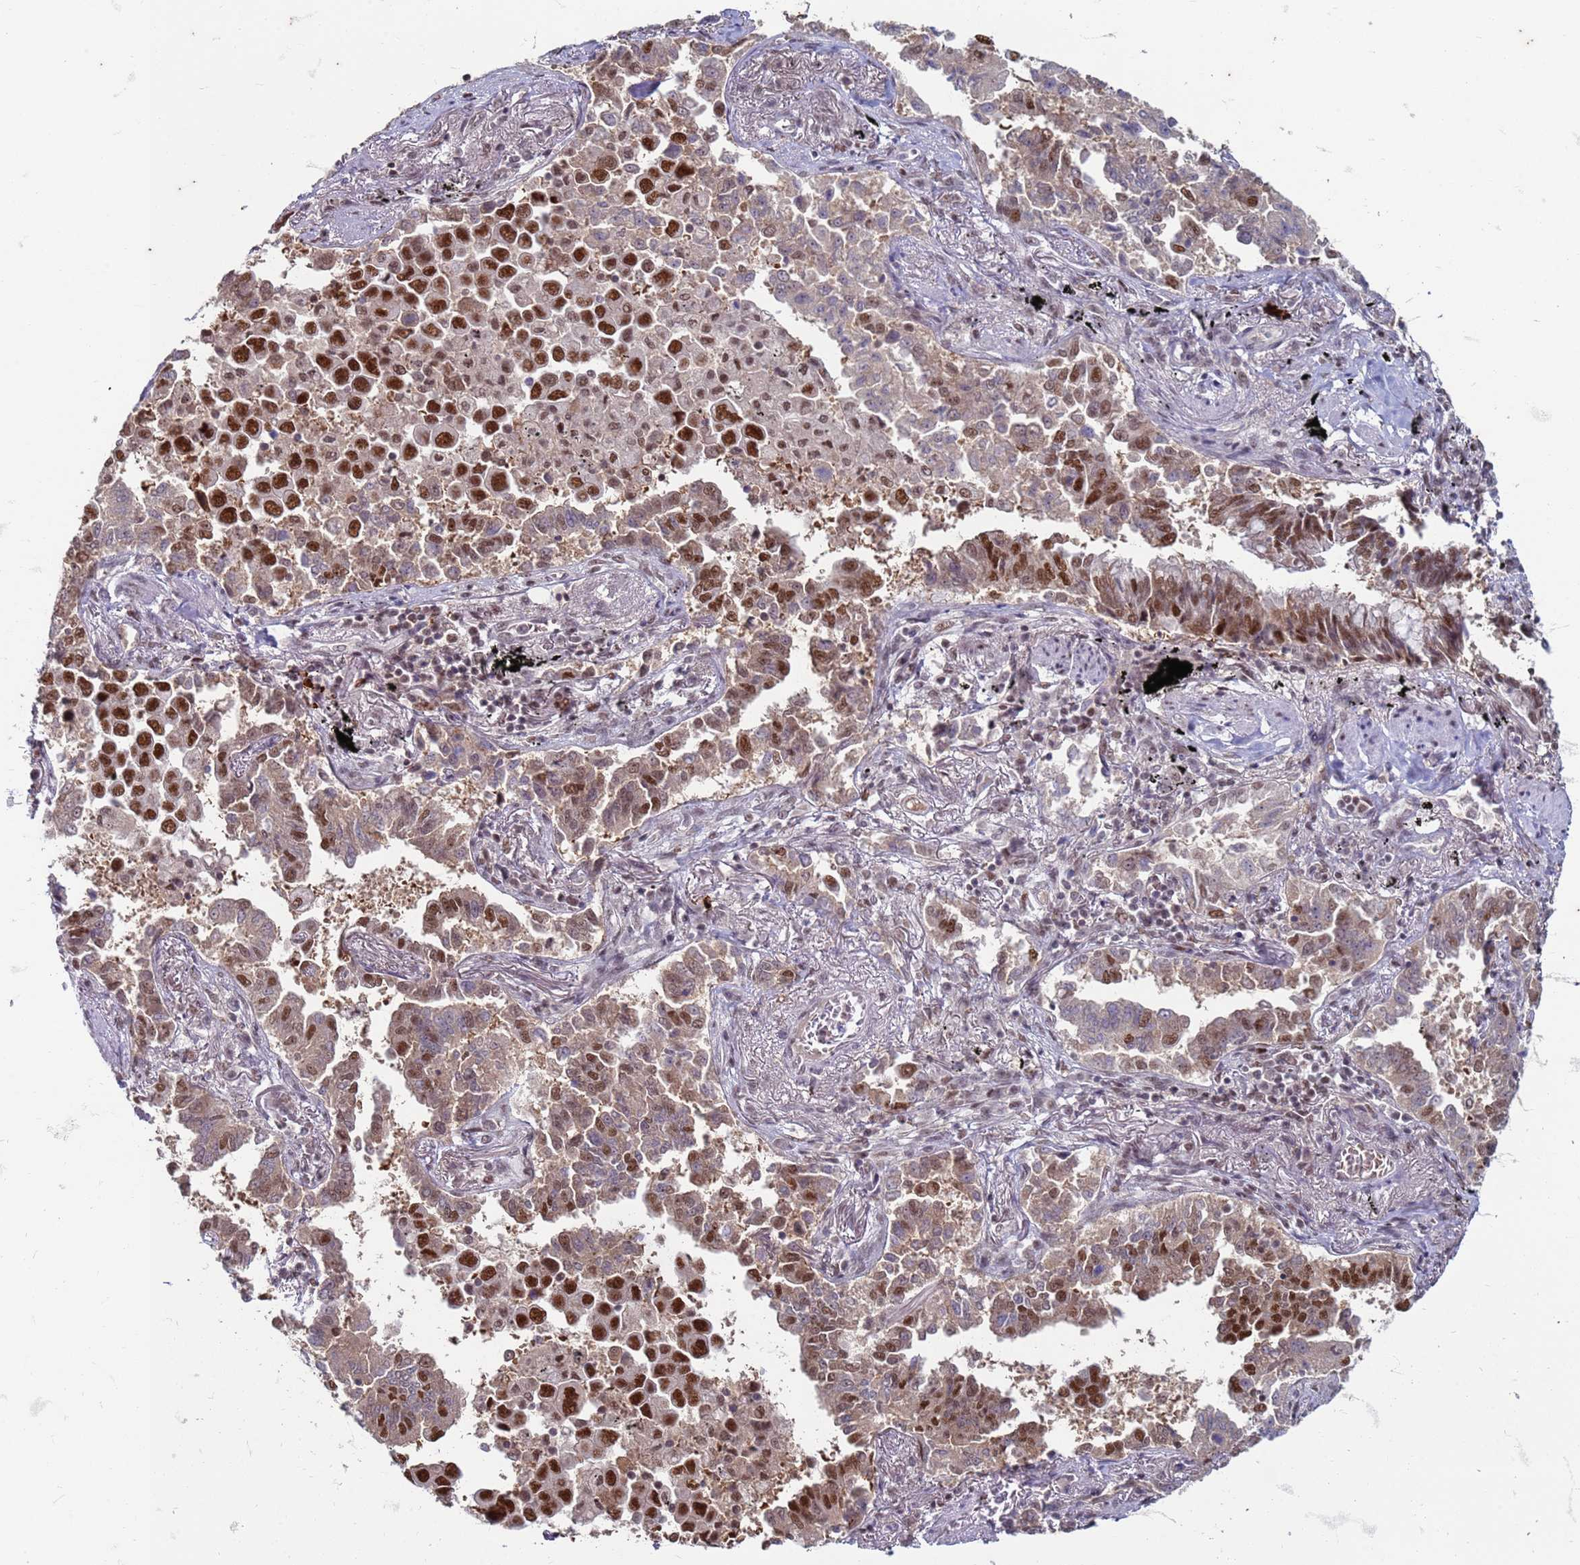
{"staining": {"intensity": "strong", "quantity": "25%-75%", "location": "nuclear"}, "tissue": "lung cancer", "cell_type": "Tumor cells", "image_type": "cancer", "snomed": [{"axis": "morphology", "description": "Adenocarcinoma, NOS"}, {"axis": "topography", "description": "Lung"}], "caption": "The histopathology image reveals staining of lung cancer, revealing strong nuclear protein expression (brown color) within tumor cells. (Brightfield microscopy of DAB IHC at high magnification).", "gene": "TRMT6", "patient": {"sex": "male", "age": 67}}